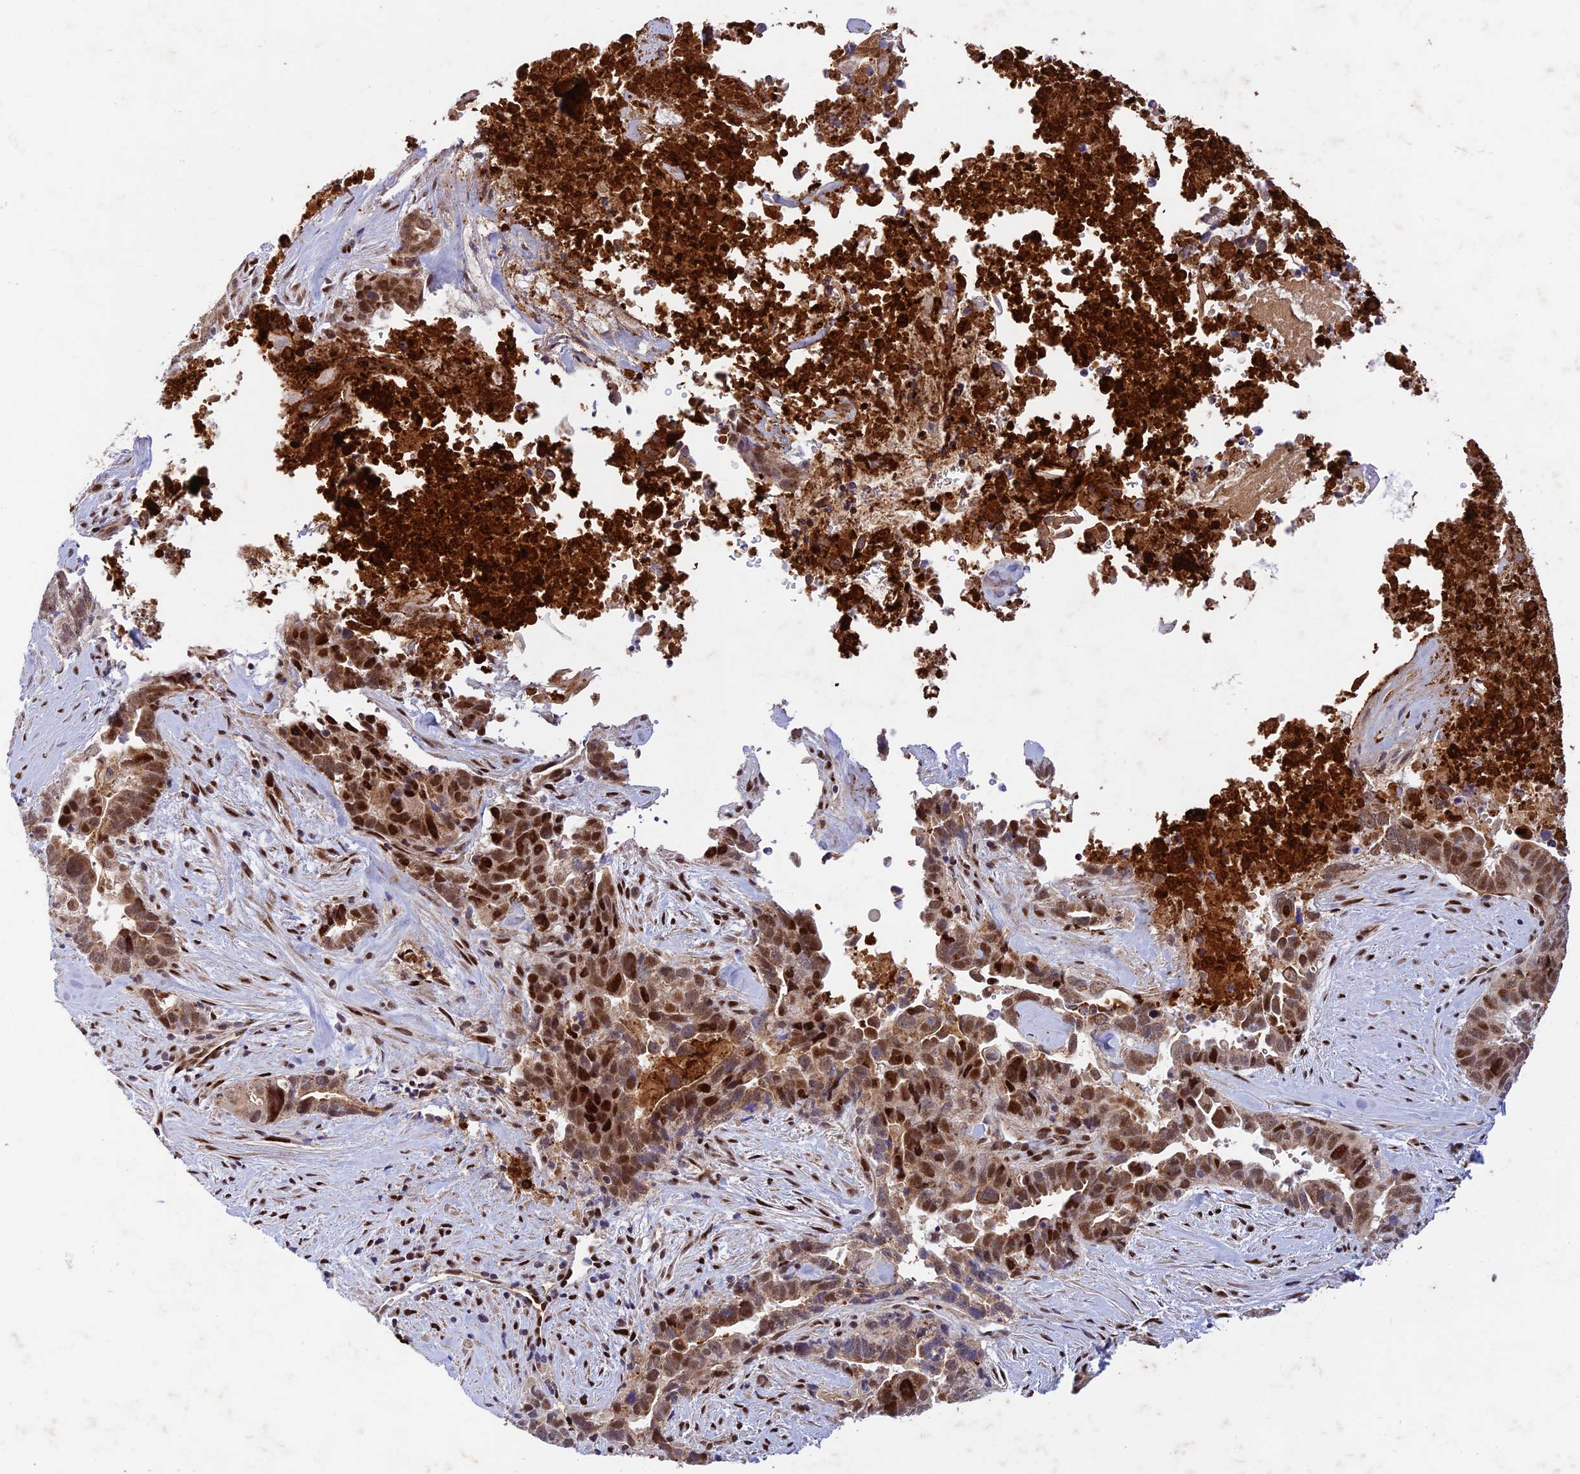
{"staining": {"intensity": "strong", "quantity": "25%-75%", "location": "nuclear"}, "tissue": "pancreatic cancer", "cell_type": "Tumor cells", "image_type": "cancer", "snomed": [{"axis": "morphology", "description": "Adenocarcinoma, NOS"}, {"axis": "topography", "description": "Pancreas"}], "caption": "Immunohistochemical staining of human adenocarcinoma (pancreatic) reveals strong nuclear protein expression in approximately 25%-75% of tumor cells.", "gene": "WDR55", "patient": {"sex": "male", "age": 80}}